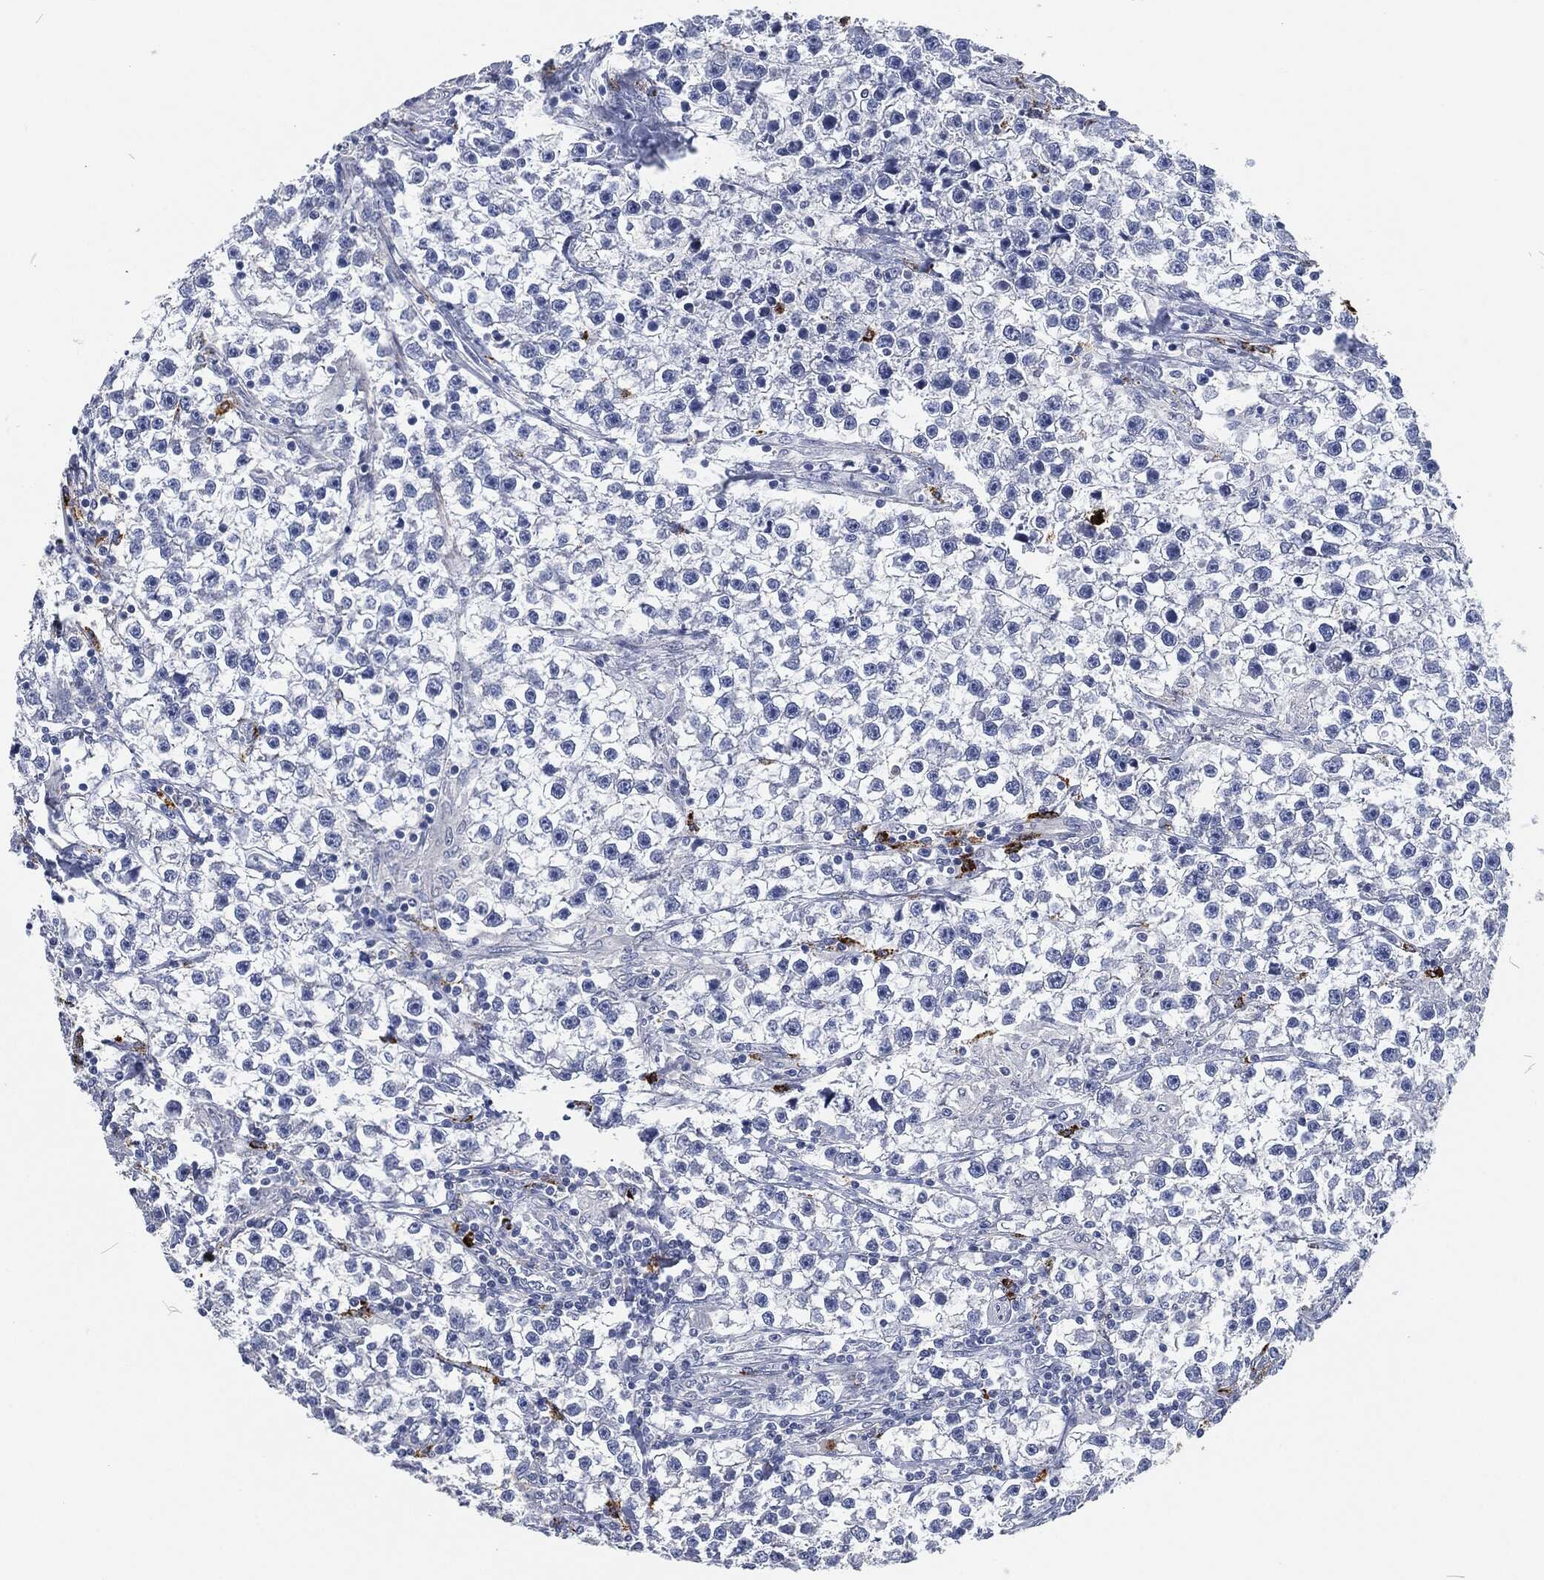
{"staining": {"intensity": "negative", "quantity": "none", "location": "none"}, "tissue": "testis cancer", "cell_type": "Tumor cells", "image_type": "cancer", "snomed": [{"axis": "morphology", "description": "Seminoma, NOS"}, {"axis": "topography", "description": "Testis"}], "caption": "This photomicrograph is of testis cancer (seminoma) stained with immunohistochemistry (IHC) to label a protein in brown with the nuclei are counter-stained blue. There is no expression in tumor cells.", "gene": "MPO", "patient": {"sex": "male", "age": 59}}